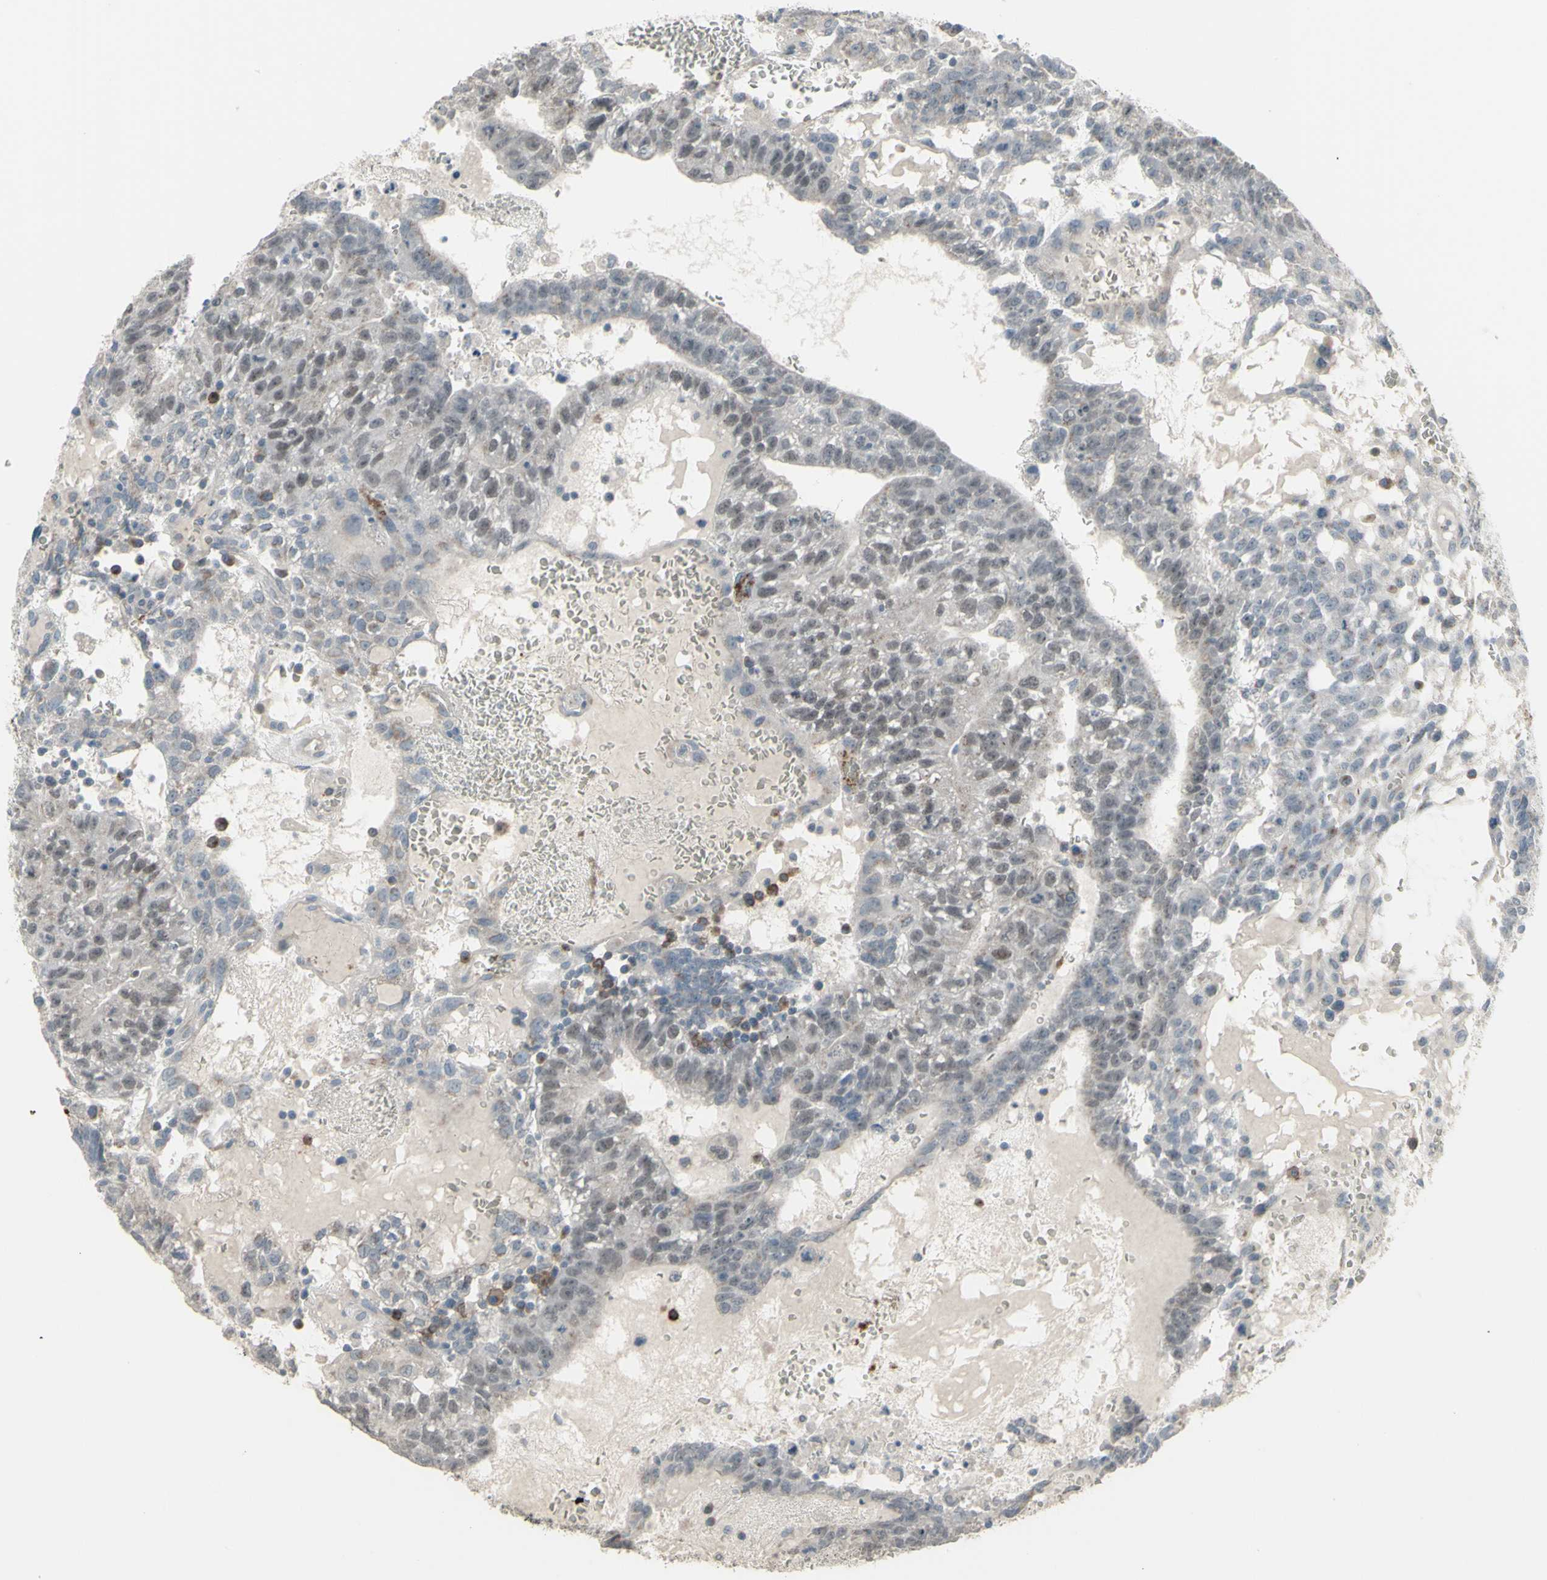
{"staining": {"intensity": "weak", "quantity": "25%-75%", "location": "cytoplasmic/membranous,nuclear"}, "tissue": "testis cancer", "cell_type": "Tumor cells", "image_type": "cancer", "snomed": [{"axis": "morphology", "description": "Seminoma, NOS"}, {"axis": "morphology", "description": "Carcinoma, Embryonal, NOS"}, {"axis": "topography", "description": "Testis"}], "caption": "A brown stain labels weak cytoplasmic/membranous and nuclear staining of a protein in testis cancer tumor cells. The staining is performed using DAB (3,3'-diaminobenzidine) brown chromogen to label protein expression. The nuclei are counter-stained blue using hematoxylin.", "gene": "CD79B", "patient": {"sex": "male", "age": 52}}